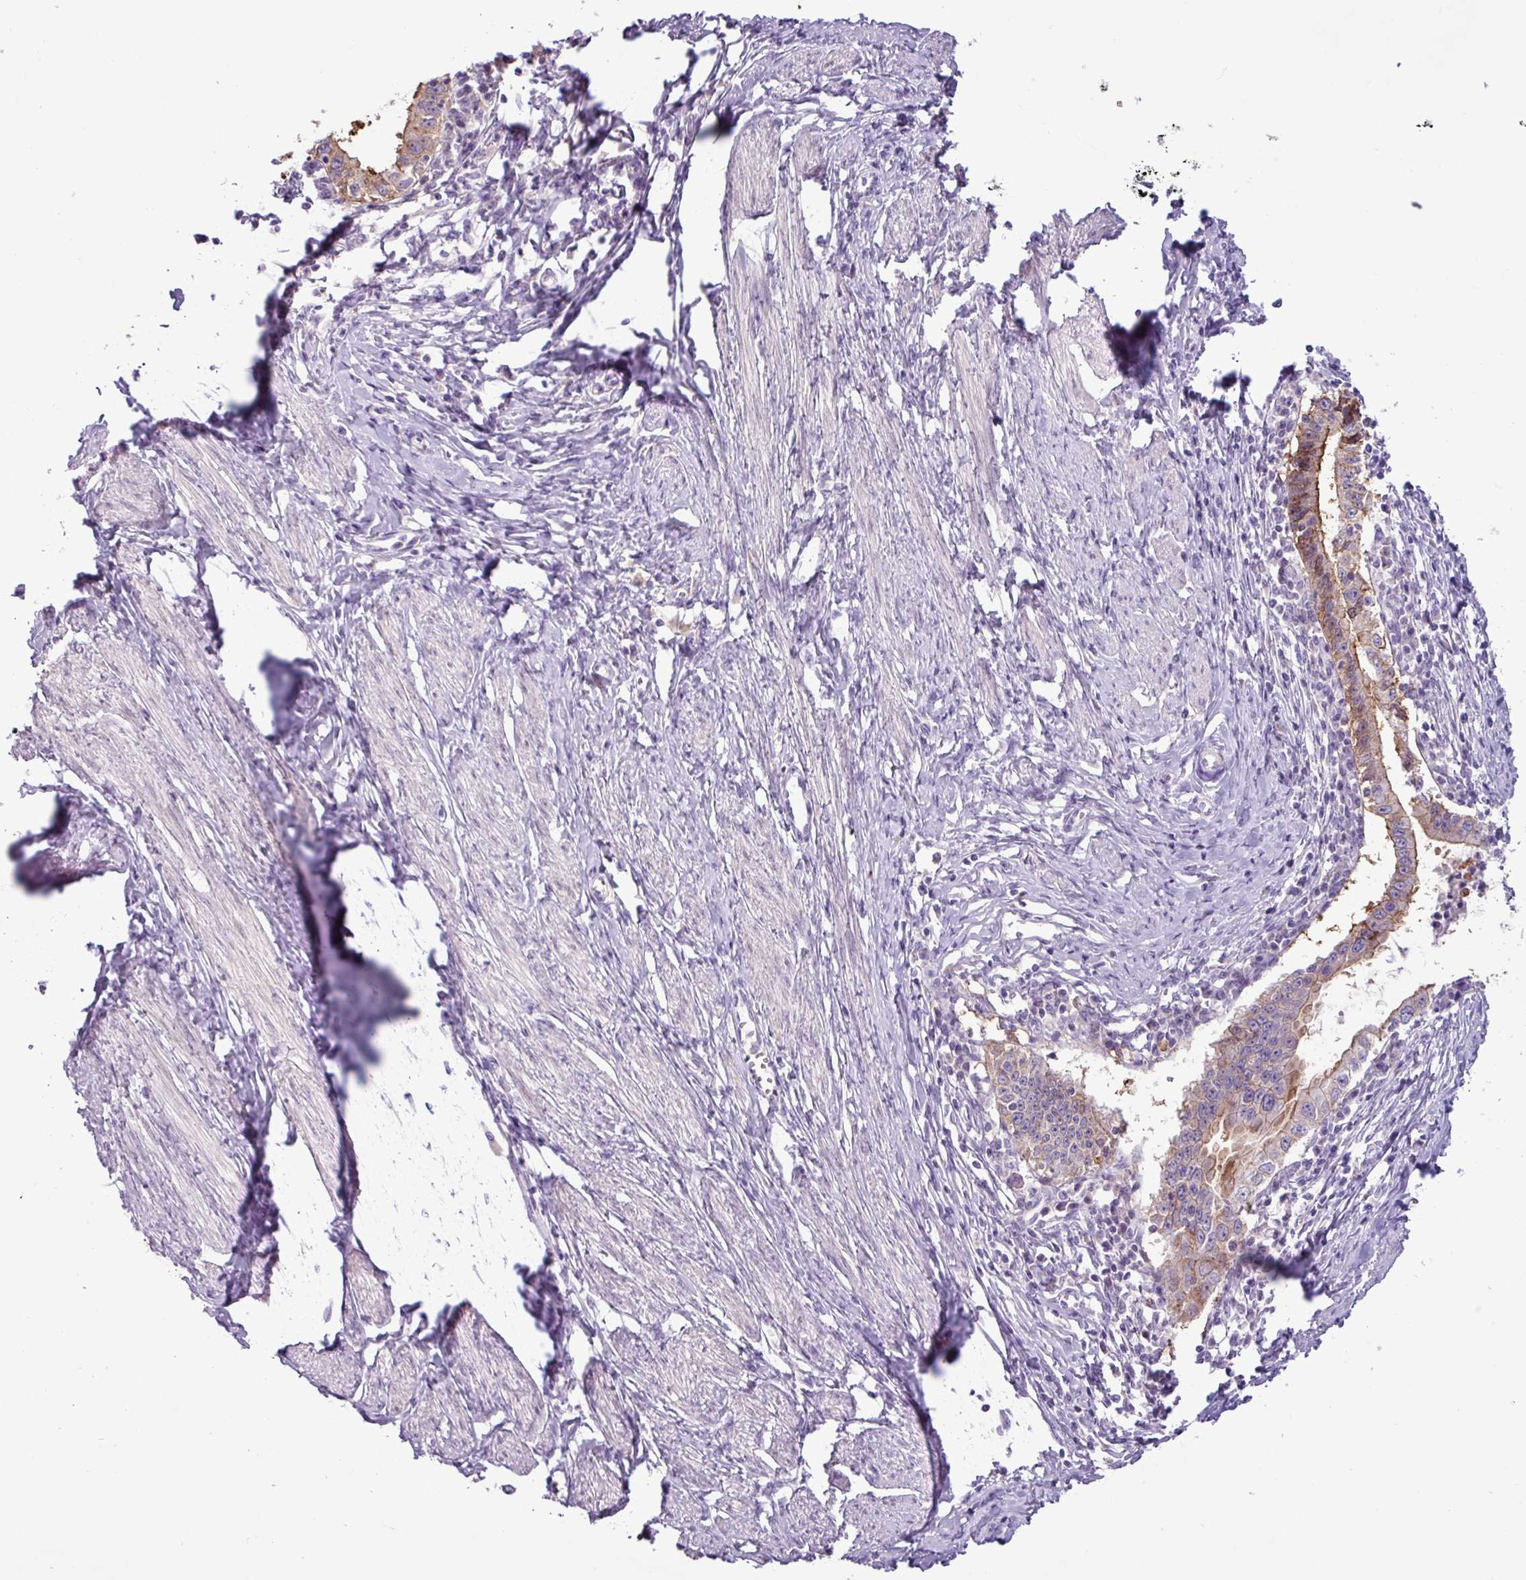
{"staining": {"intensity": "moderate", "quantity": ">75%", "location": "cytoplasmic/membranous"}, "tissue": "cervical cancer", "cell_type": "Tumor cells", "image_type": "cancer", "snomed": [{"axis": "morphology", "description": "Adenocarcinoma, NOS"}, {"axis": "topography", "description": "Cervix"}], "caption": "A brown stain labels moderate cytoplasmic/membranous expression of a protein in adenocarcinoma (cervical) tumor cells.", "gene": "PNLDC1", "patient": {"sex": "female", "age": 36}}